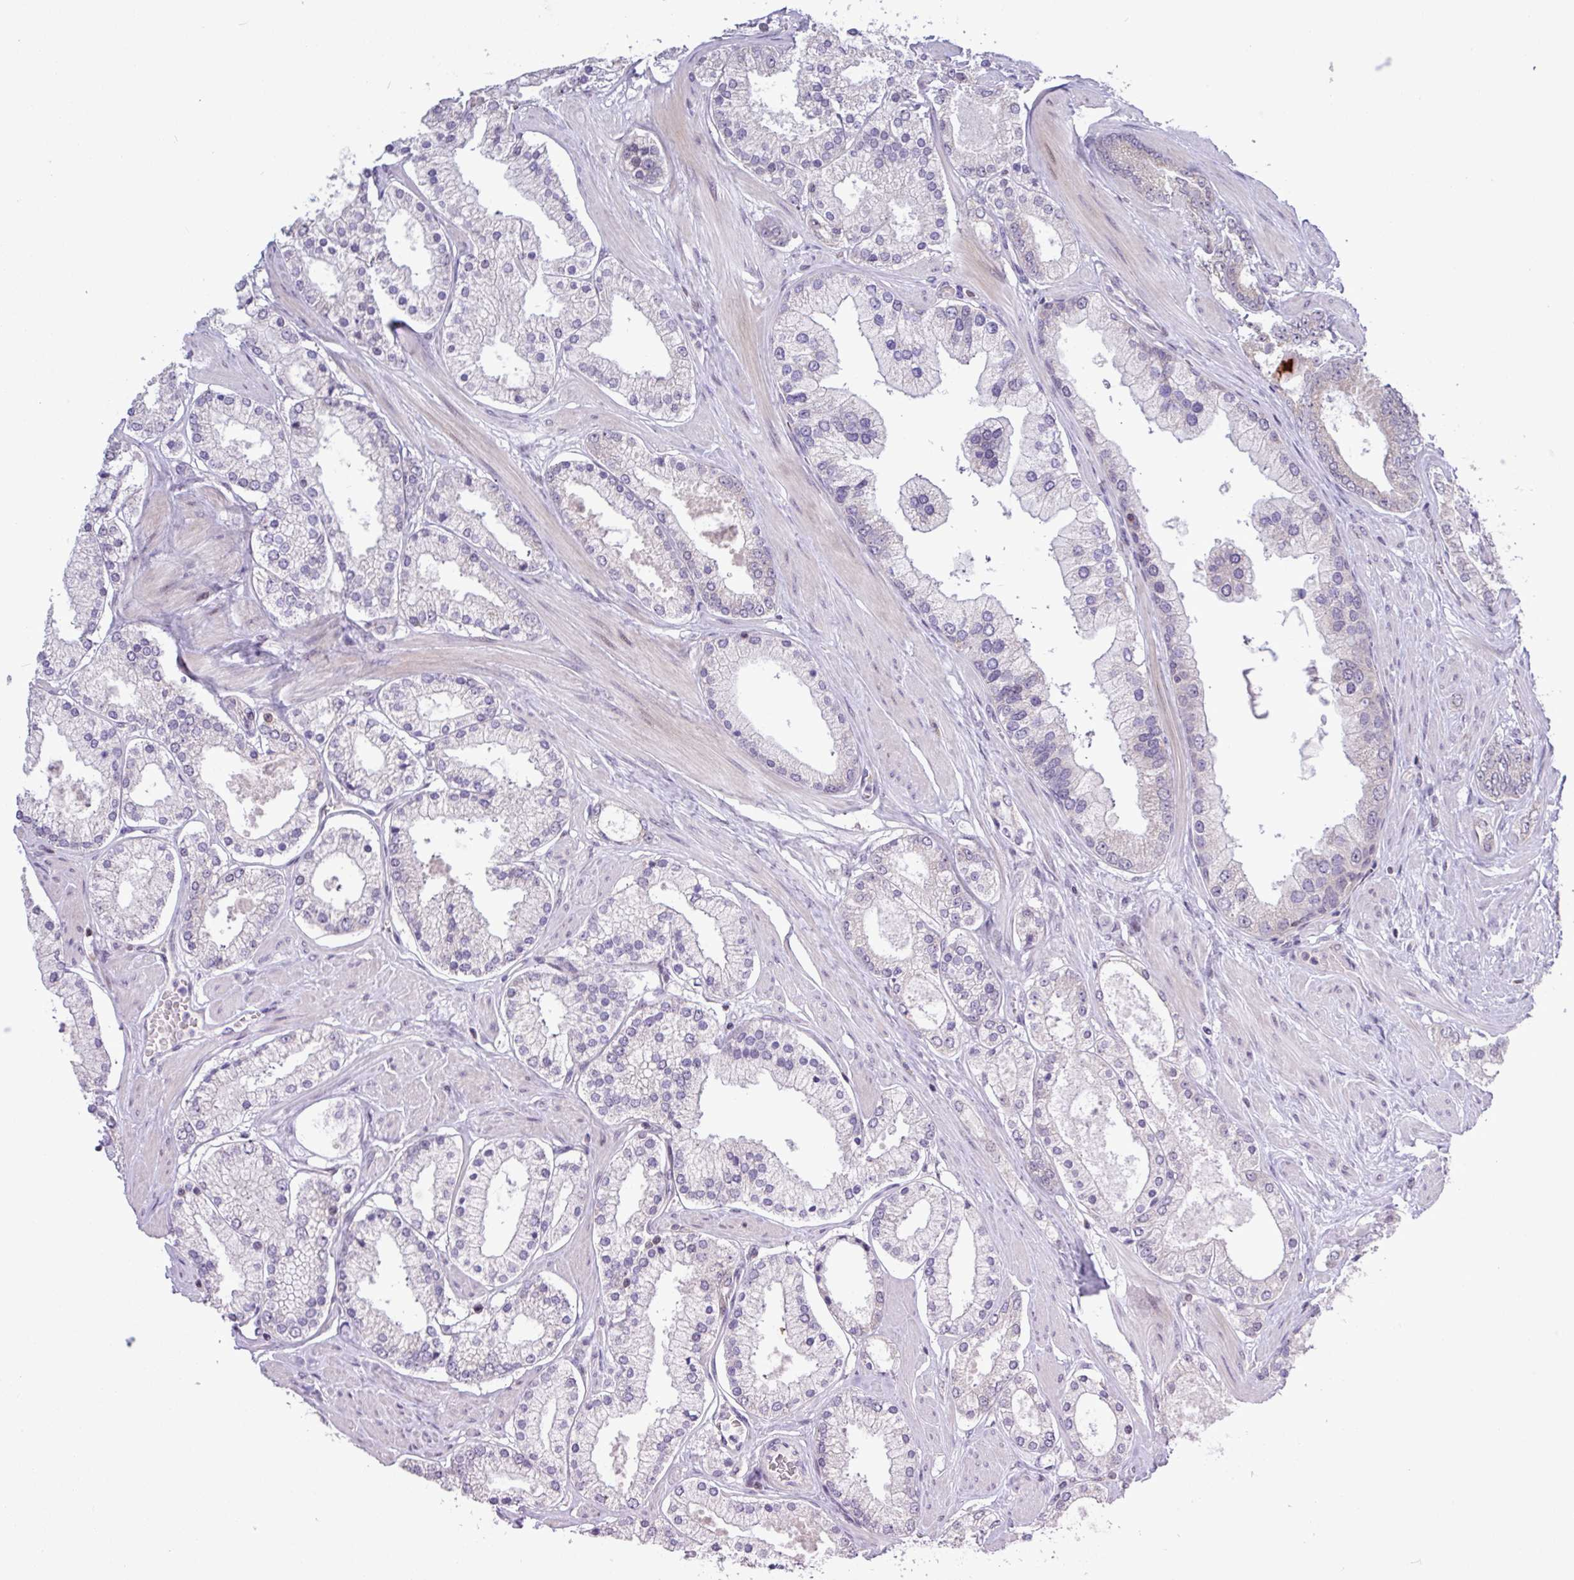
{"staining": {"intensity": "negative", "quantity": "none", "location": "none"}, "tissue": "prostate cancer", "cell_type": "Tumor cells", "image_type": "cancer", "snomed": [{"axis": "morphology", "description": "Adenocarcinoma, Low grade"}, {"axis": "topography", "description": "Prostate"}], "caption": "The immunohistochemistry (IHC) micrograph has no significant staining in tumor cells of prostate adenocarcinoma (low-grade) tissue.", "gene": "RTL3", "patient": {"sex": "male", "age": 42}}